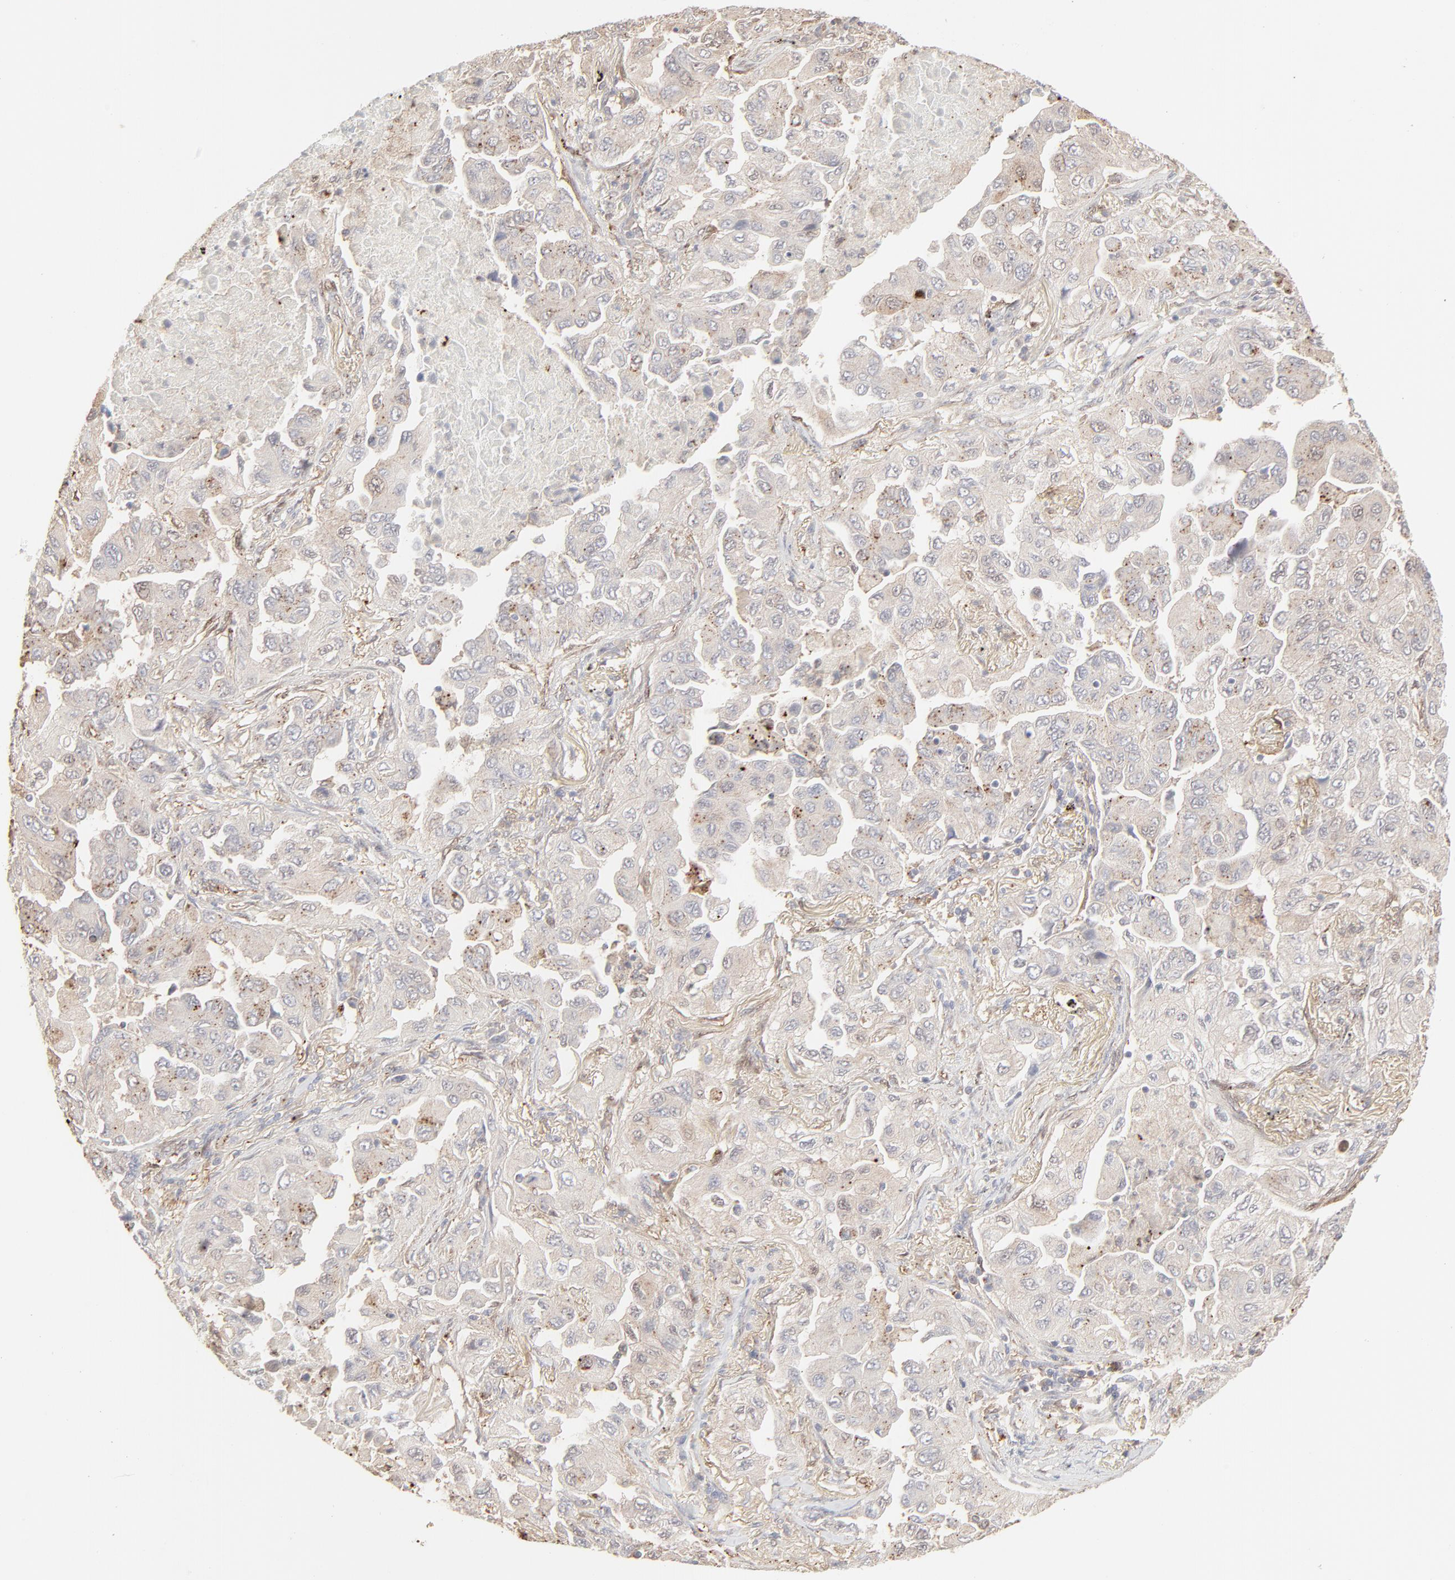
{"staining": {"intensity": "negative", "quantity": "none", "location": "none"}, "tissue": "lung cancer", "cell_type": "Tumor cells", "image_type": "cancer", "snomed": [{"axis": "morphology", "description": "Adenocarcinoma, NOS"}, {"axis": "topography", "description": "Lung"}], "caption": "Lung cancer was stained to show a protein in brown. There is no significant staining in tumor cells. The staining was performed using DAB (3,3'-diaminobenzidine) to visualize the protein expression in brown, while the nuclei were stained in blue with hematoxylin (Magnification: 20x).", "gene": "LGALS2", "patient": {"sex": "female", "age": 65}}